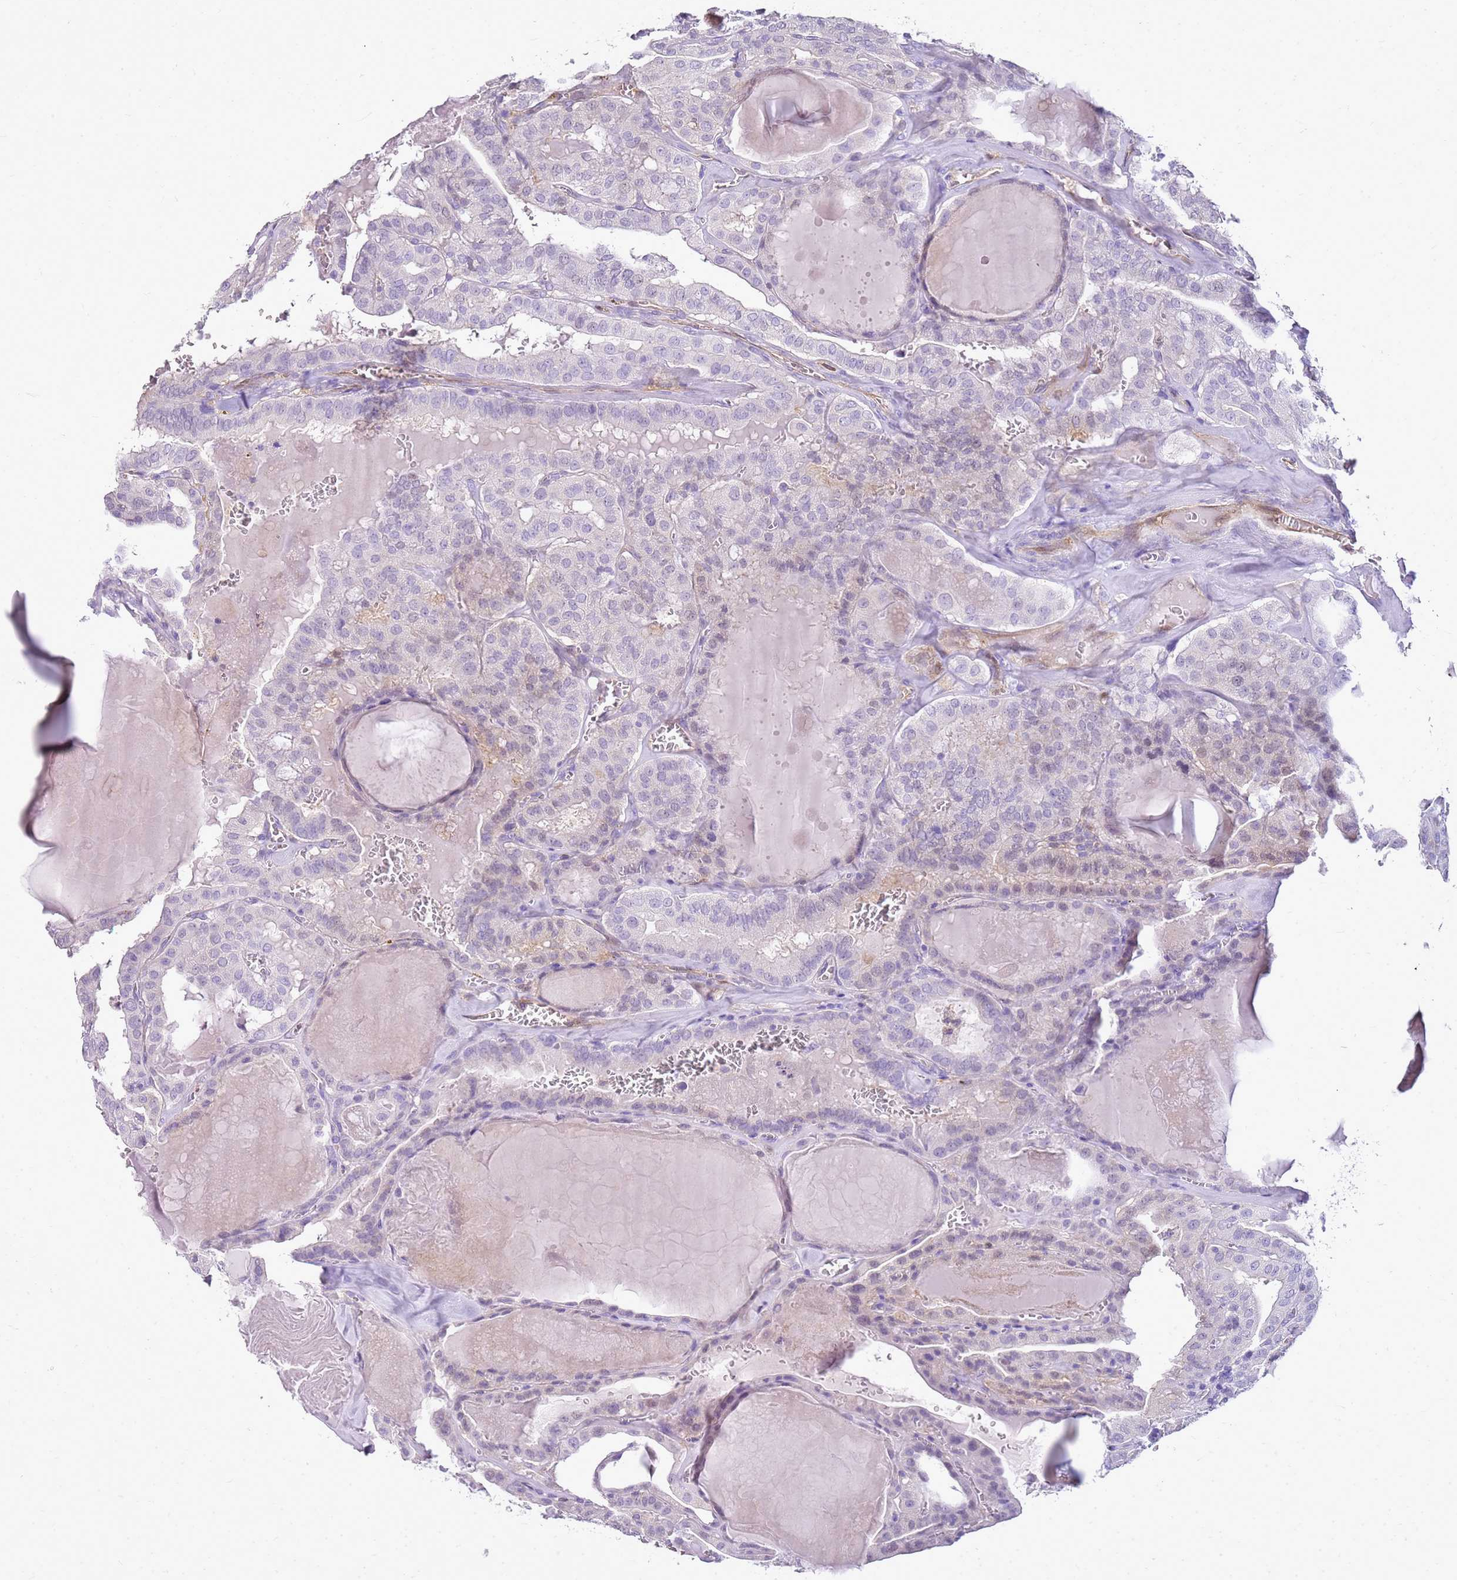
{"staining": {"intensity": "negative", "quantity": "none", "location": "none"}, "tissue": "thyroid cancer", "cell_type": "Tumor cells", "image_type": "cancer", "snomed": [{"axis": "morphology", "description": "Papillary adenocarcinoma, NOS"}, {"axis": "topography", "description": "Thyroid gland"}], "caption": "IHC micrograph of human thyroid cancer (papillary adenocarcinoma) stained for a protein (brown), which demonstrates no expression in tumor cells.", "gene": "SULT1E1", "patient": {"sex": "male", "age": 52}}